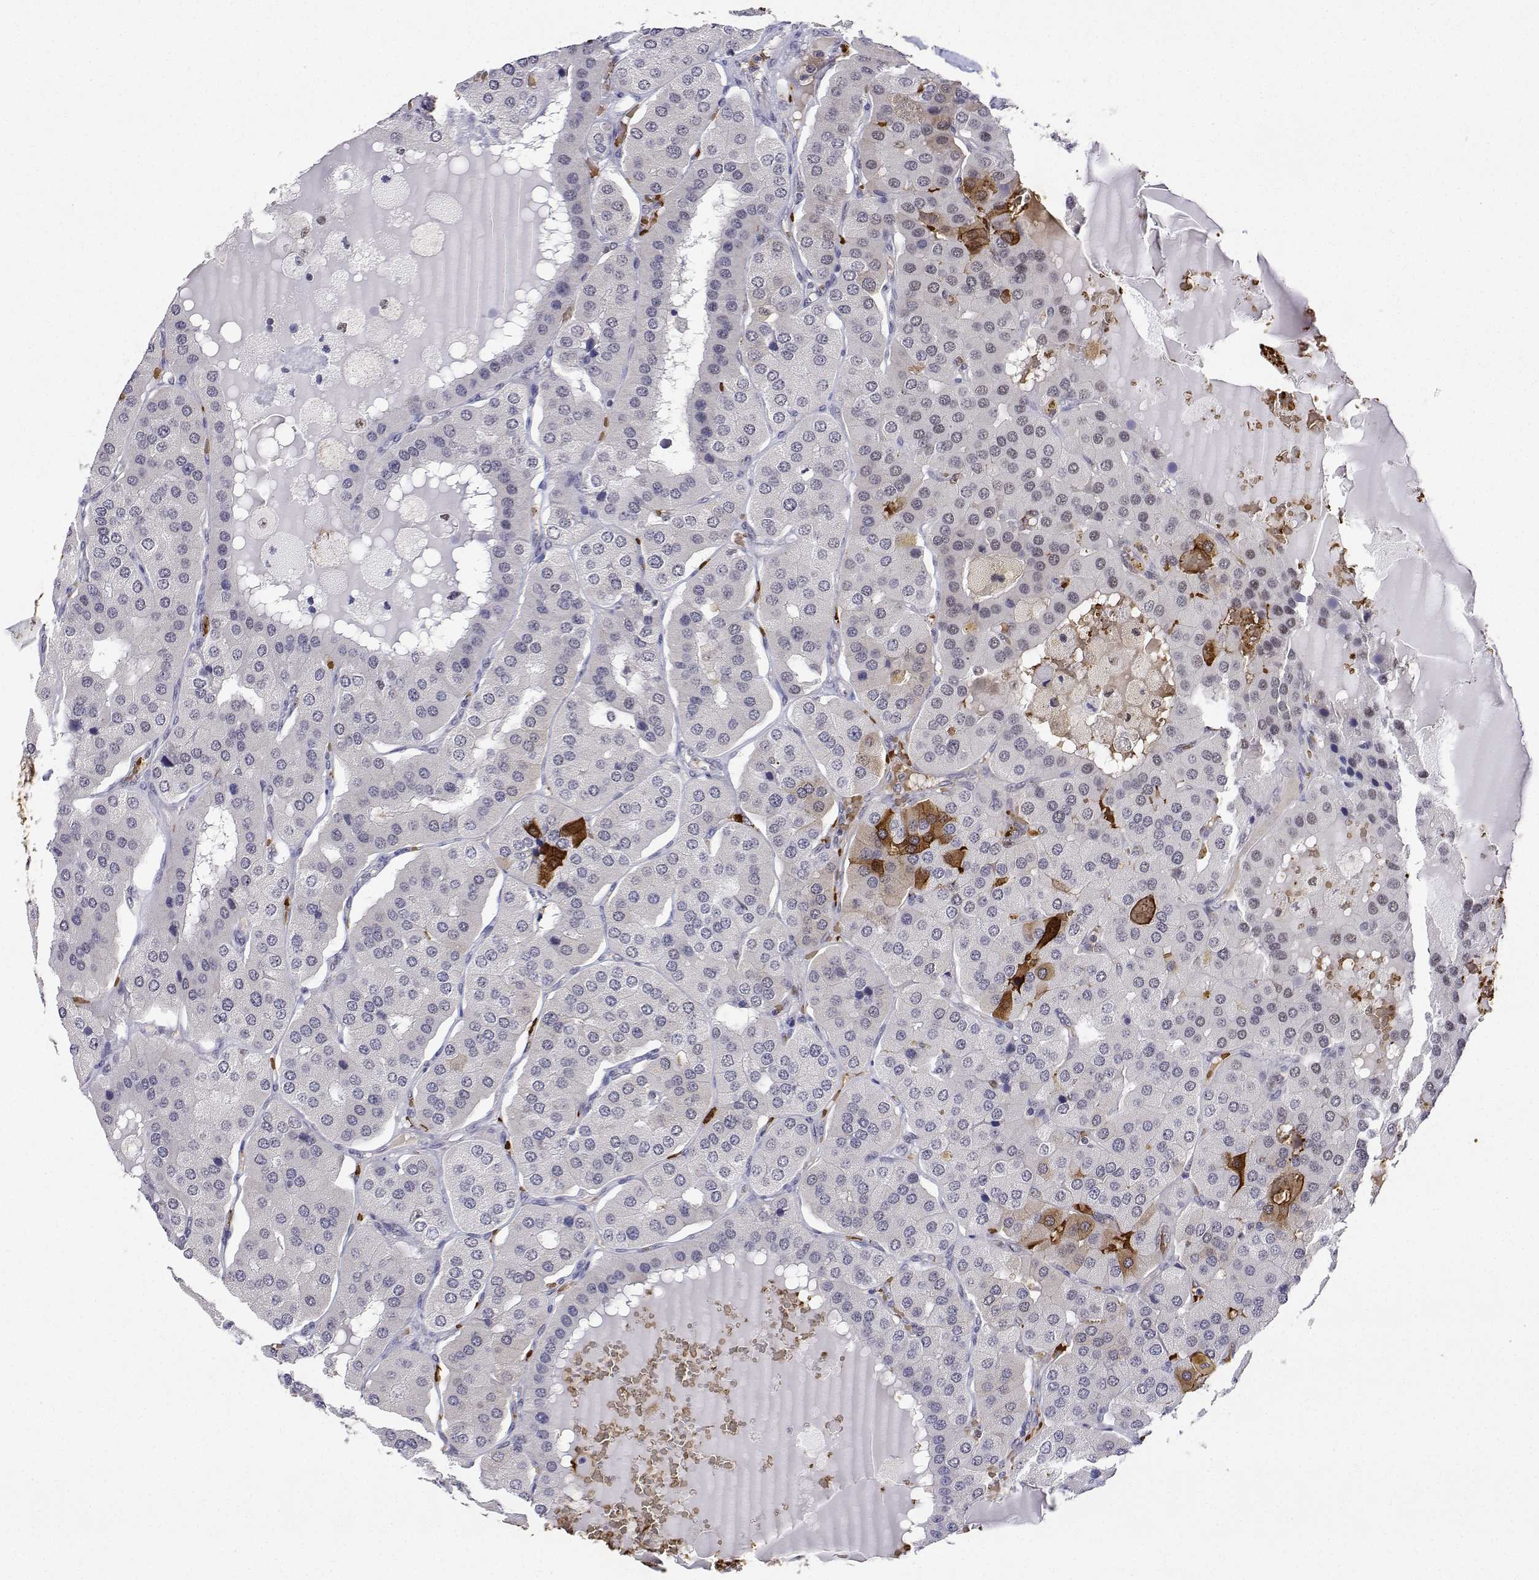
{"staining": {"intensity": "strong", "quantity": "<25%", "location": "cytoplasmic/membranous"}, "tissue": "parathyroid gland", "cell_type": "Glandular cells", "image_type": "normal", "snomed": [{"axis": "morphology", "description": "Normal tissue, NOS"}, {"axis": "morphology", "description": "Adenoma, NOS"}, {"axis": "topography", "description": "Parathyroid gland"}], "caption": "Strong cytoplasmic/membranous protein staining is present in approximately <25% of glandular cells in parathyroid gland. Nuclei are stained in blue.", "gene": "ADAR", "patient": {"sex": "female", "age": 86}}